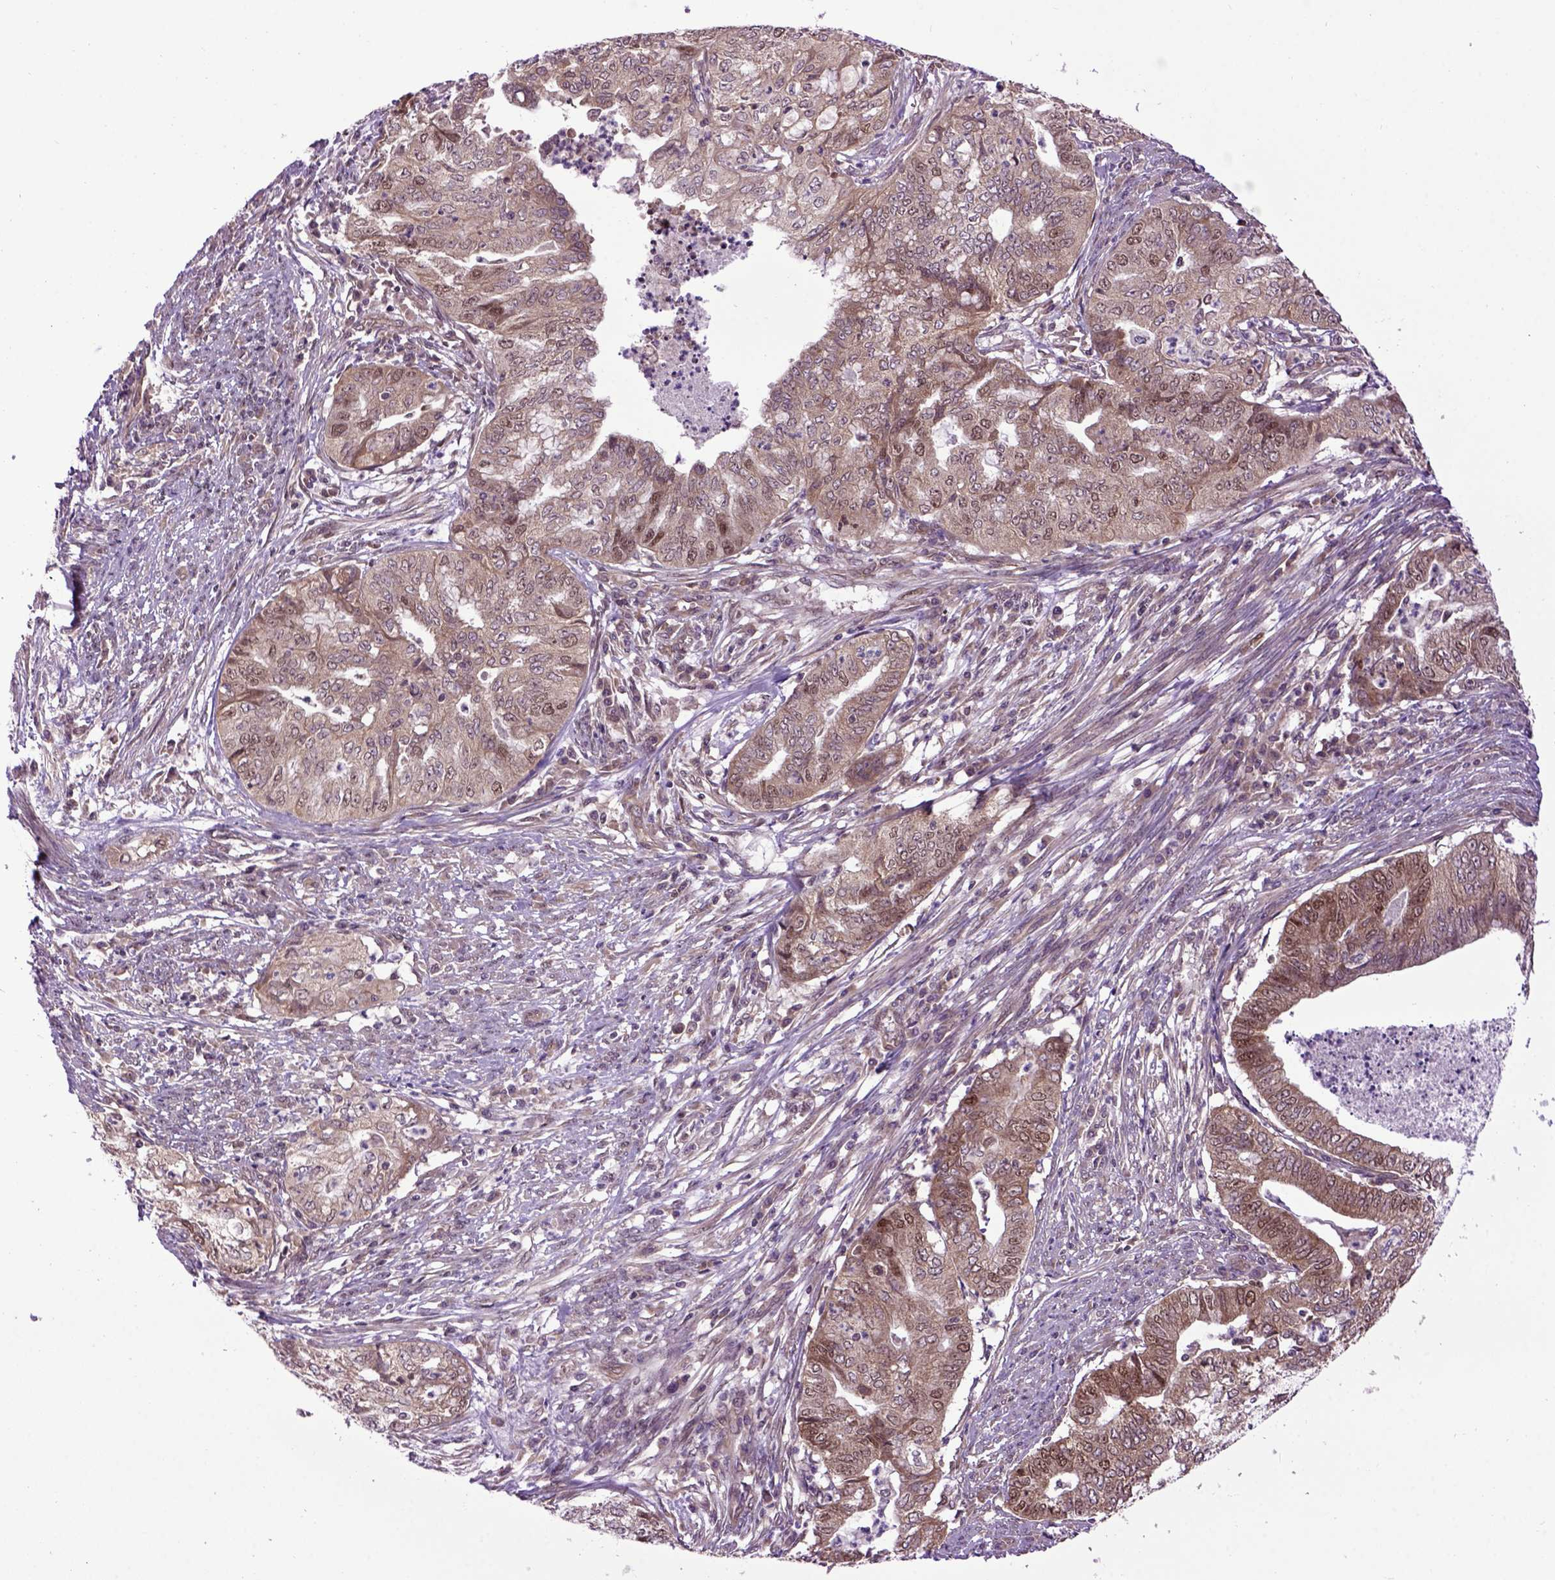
{"staining": {"intensity": "moderate", "quantity": ">75%", "location": "cytoplasmic/membranous,nuclear"}, "tissue": "endometrial cancer", "cell_type": "Tumor cells", "image_type": "cancer", "snomed": [{"axis": "morphology", "description": "Adenocarcinoma, NOS"}, {"axis": "topography", "description": "Endometrium"}], "caption": "Immunohistochemical staining of adenocarcinoma (endometrial) displays medium levels of moderate cytoplasmic/membranous and nuclear expression in about >75% of tumor cells.", "gene": "WDR48", "patient": {"sex": "female", "age": 79}}